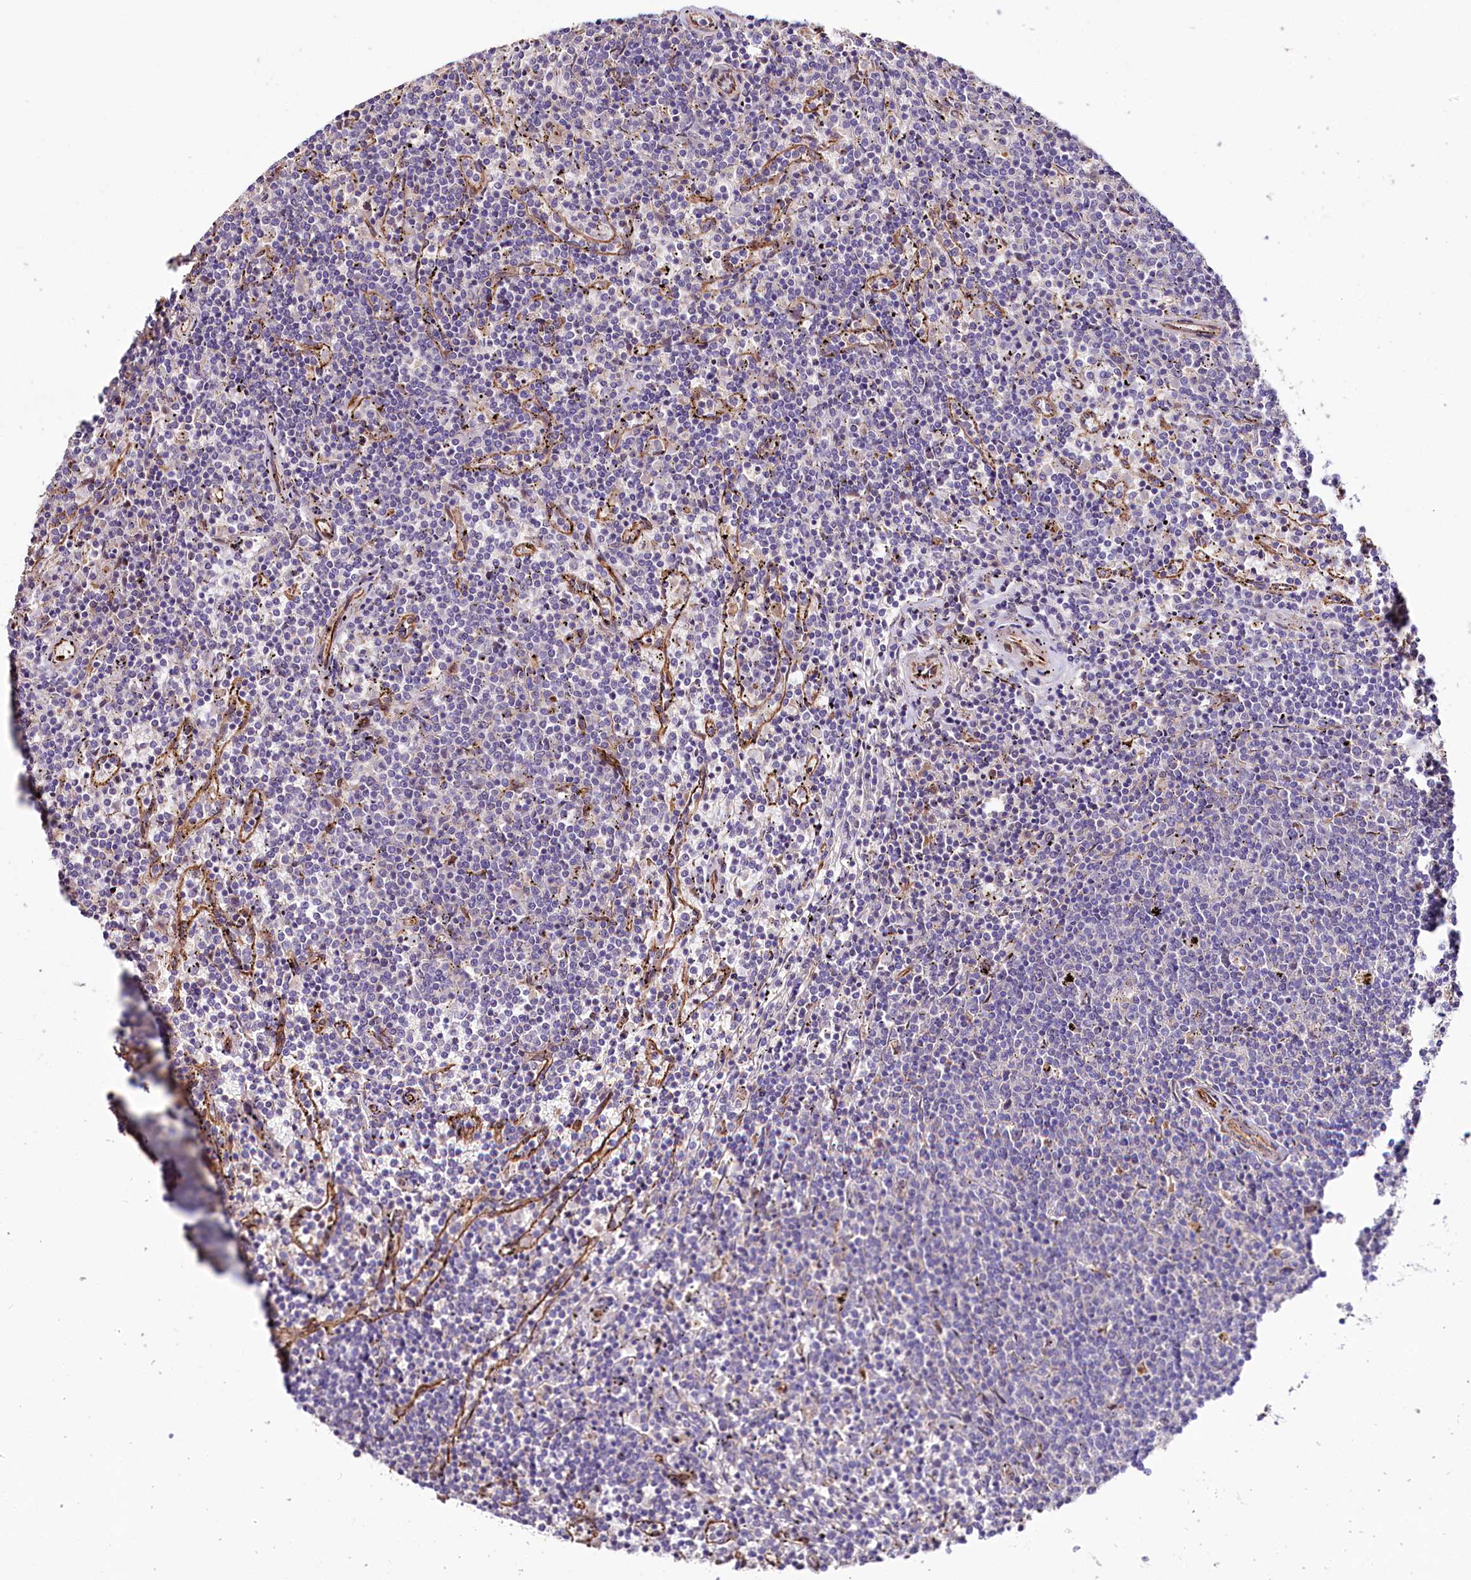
{"staining": {"intensity": "negative", "quantity": "none", "location": "none"}, "tissue": "lymphoma", "cell_type": "Tumor cells", "image_type": "cancer", "snomed": [{"axis": "morphology", "description": "Malignant lymphoma, non-Hodgkin's type, Low grade"}, {"axis": "topography", "description": "Spleen"}], "caption": "Tumor cells show no significant positivity in lymphoma.", "gene": "TTC12", "patient": {"sex": "female", "age": 50}}